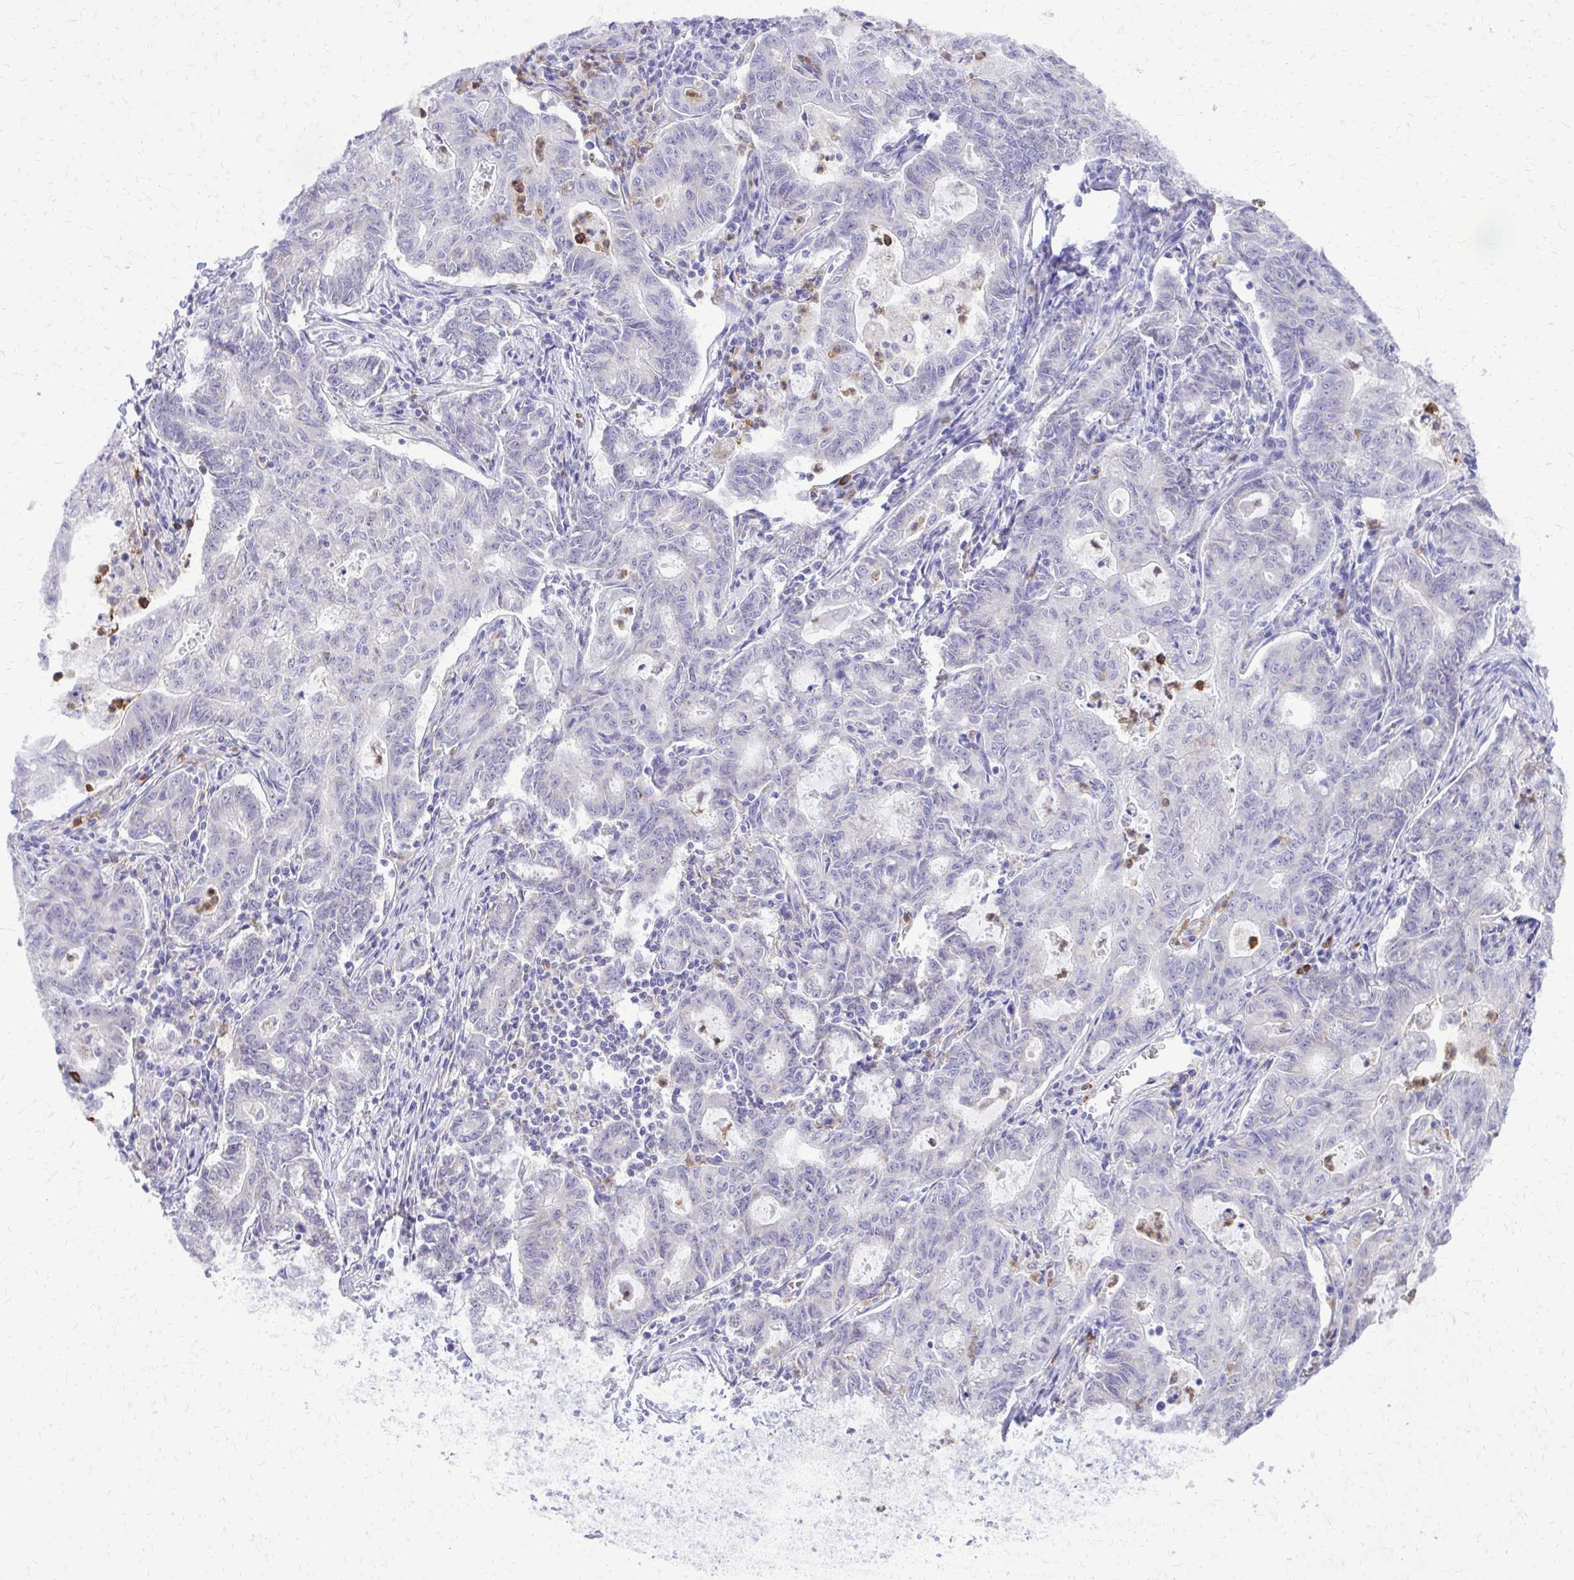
{"staining": {"intensity": "negative", "quantity": "none", "location": "none"}, "tissue": "stomach cancer", "cell_type": "Tumor cells", "image_type": "cancer", "snomed": [{"axis": "morphology", "description": "Adenocarcinoma, NOS"}, {"axis": "topography", "description": "Stomach, upper"}], "caption": "DAB (3,3'-diaminobenzidine) immunohistochemical staining of stomach cancer (adenocarcinoma) exhibits no significant expression in tumor cells. (DAB (3,3'-diaminobenzidine) IHC visualized using brightfield microscopy, high magnification).", "gene": "CAT", "patient": {"sex": "female", "age": 79}}